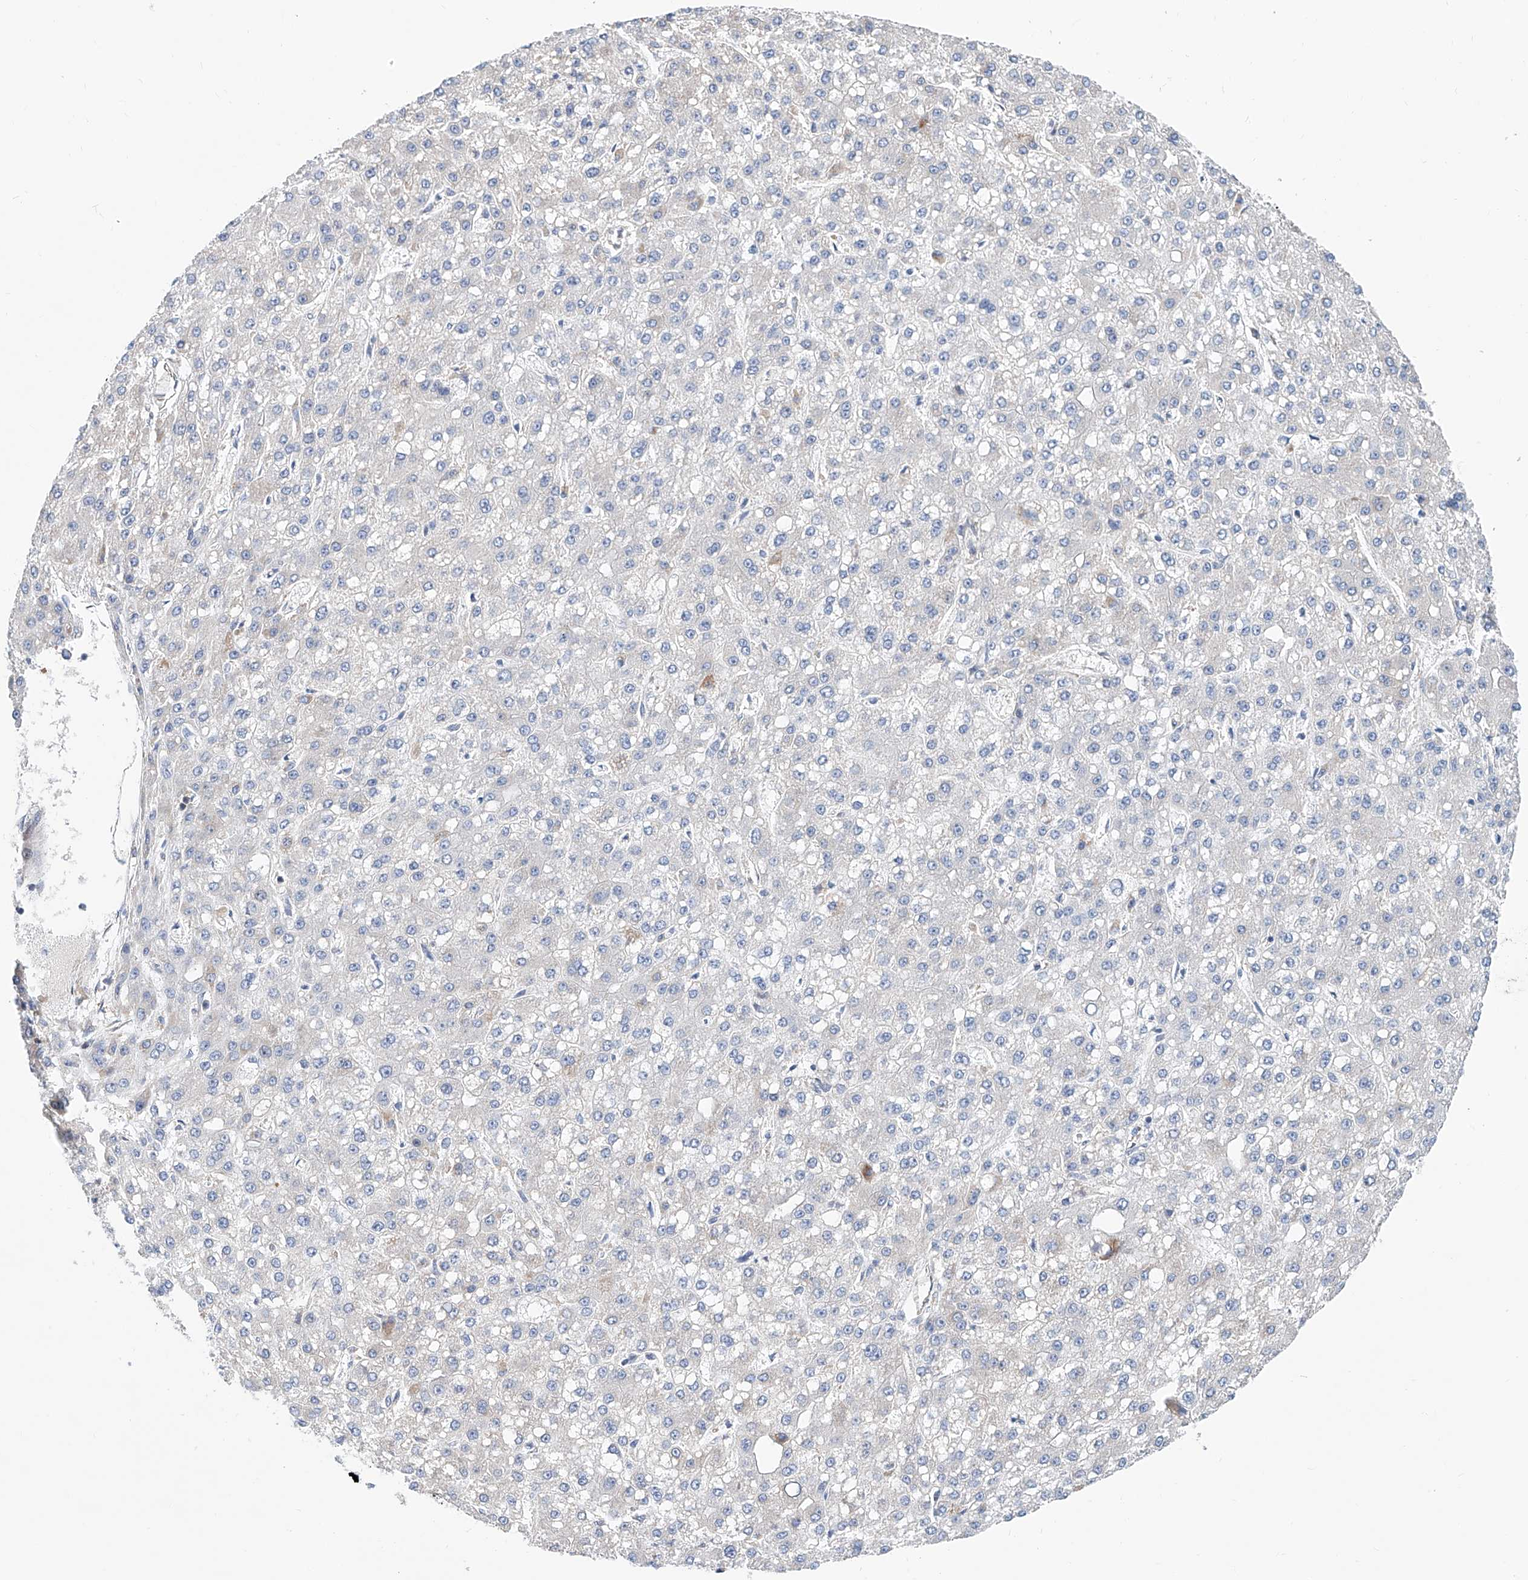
{"staining": {"intensity": "negative", "quantity": "none", "location": "none"}, "tissue": "liver cancer", "cell_type": "Tumor cells", "image_type": "cancer", "snomed": [{"axis": "morphology", "description": "Carcinoma, Hepatocellular, NOS"}, {"axis": "topography", "description": "Liver"}], "caption": "A high-resolution micrograph shows IHC staining of hepatocellular carcinoma (liver), which displays no significant staining in tumor cells. (DAB (3,3'-diaminobenzidine) IHC with hematoxylin counter stain).", "gene": "MAD2L1", "patient": {"sex": "male", "age": 67}}